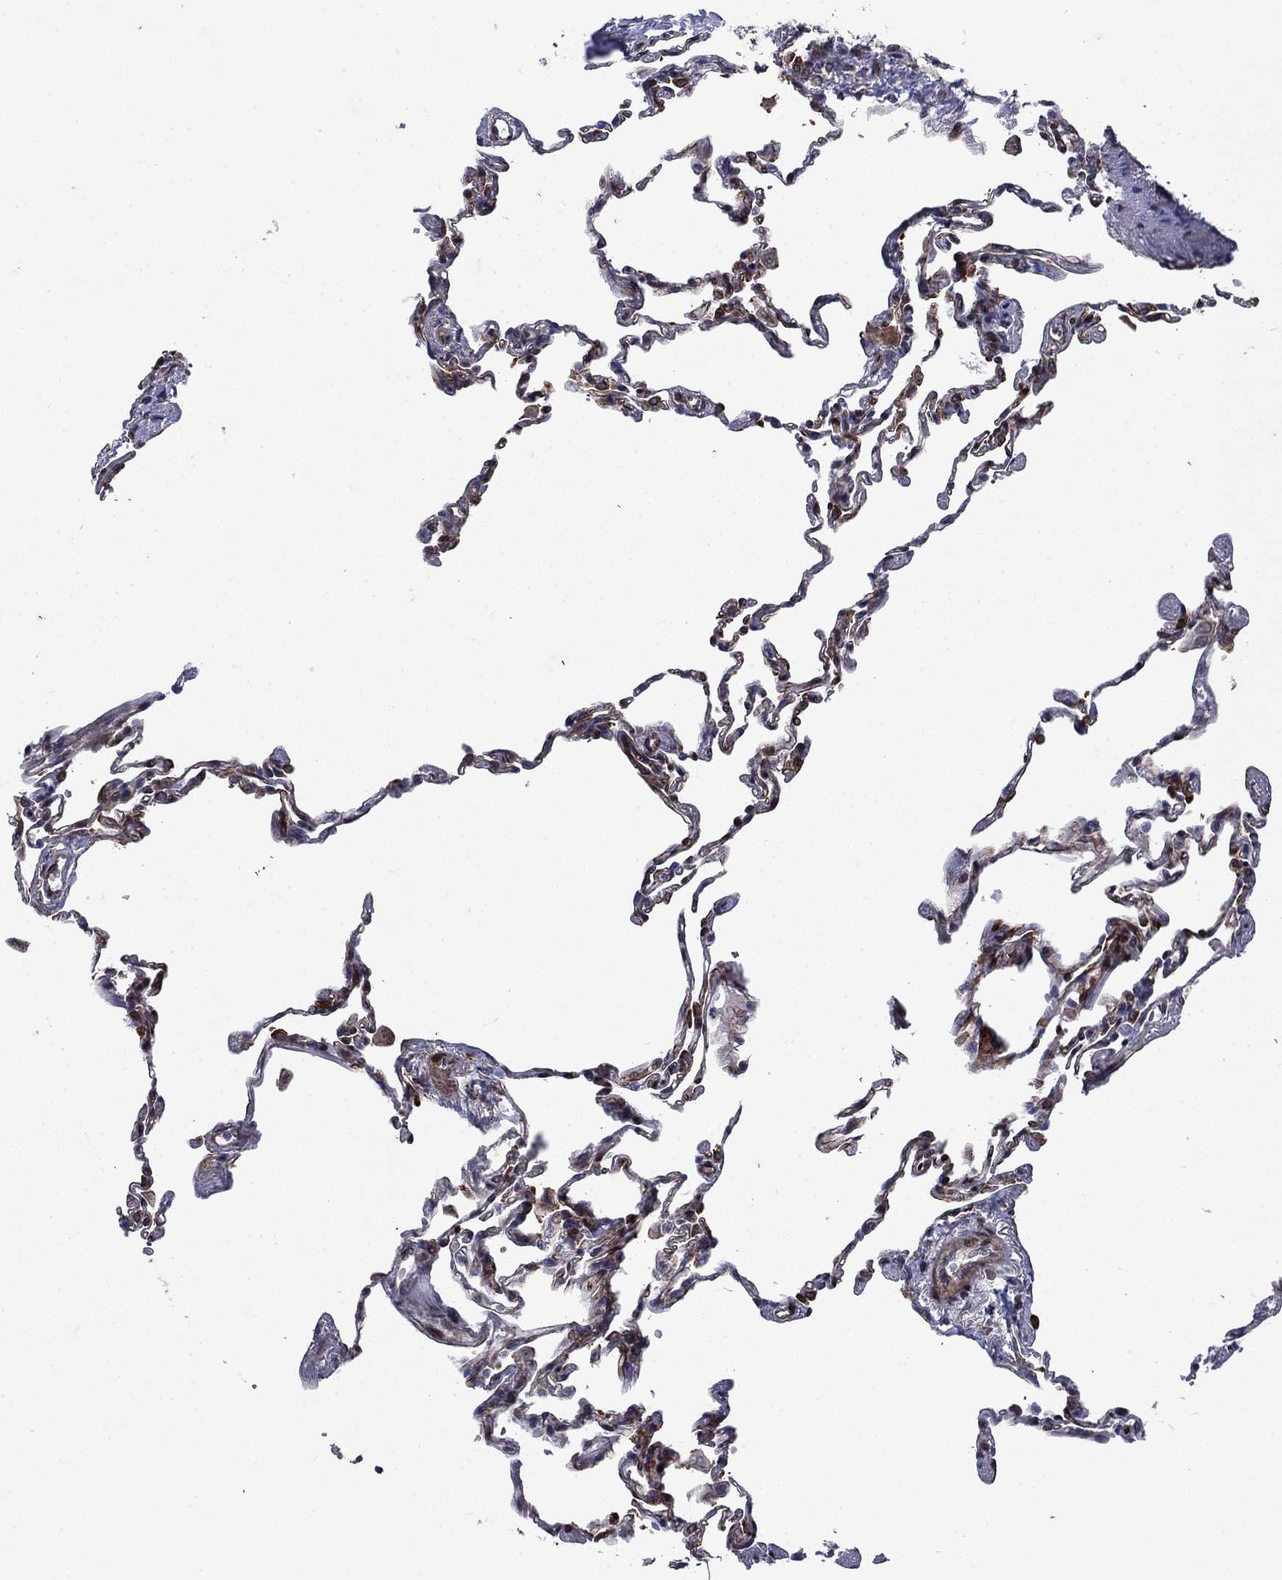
{"staining": {"intensity": "moderate", "quantity": ">75%", "location": "cytoplasmic/membranous"}, "tissue": "lung", "cell_type": "Alveolar cells", "image_type": "normal", "snomed": [{"axis": "morphology", "description": "Normal tissue, NOS"}, {"axis": "topography", "description": "Lung"}], "caption": "The image displays staining of benign lung, revealing moderate cytoplasmic/membranous protein expression (brown color) within alveolar cells. (DAB (3,3'-diaminobenzidine) IHC, brown staining for protein, blue staining for nuclei).", "gene": "DHRS7", "patient": {"sex": "female", "age": 57}}